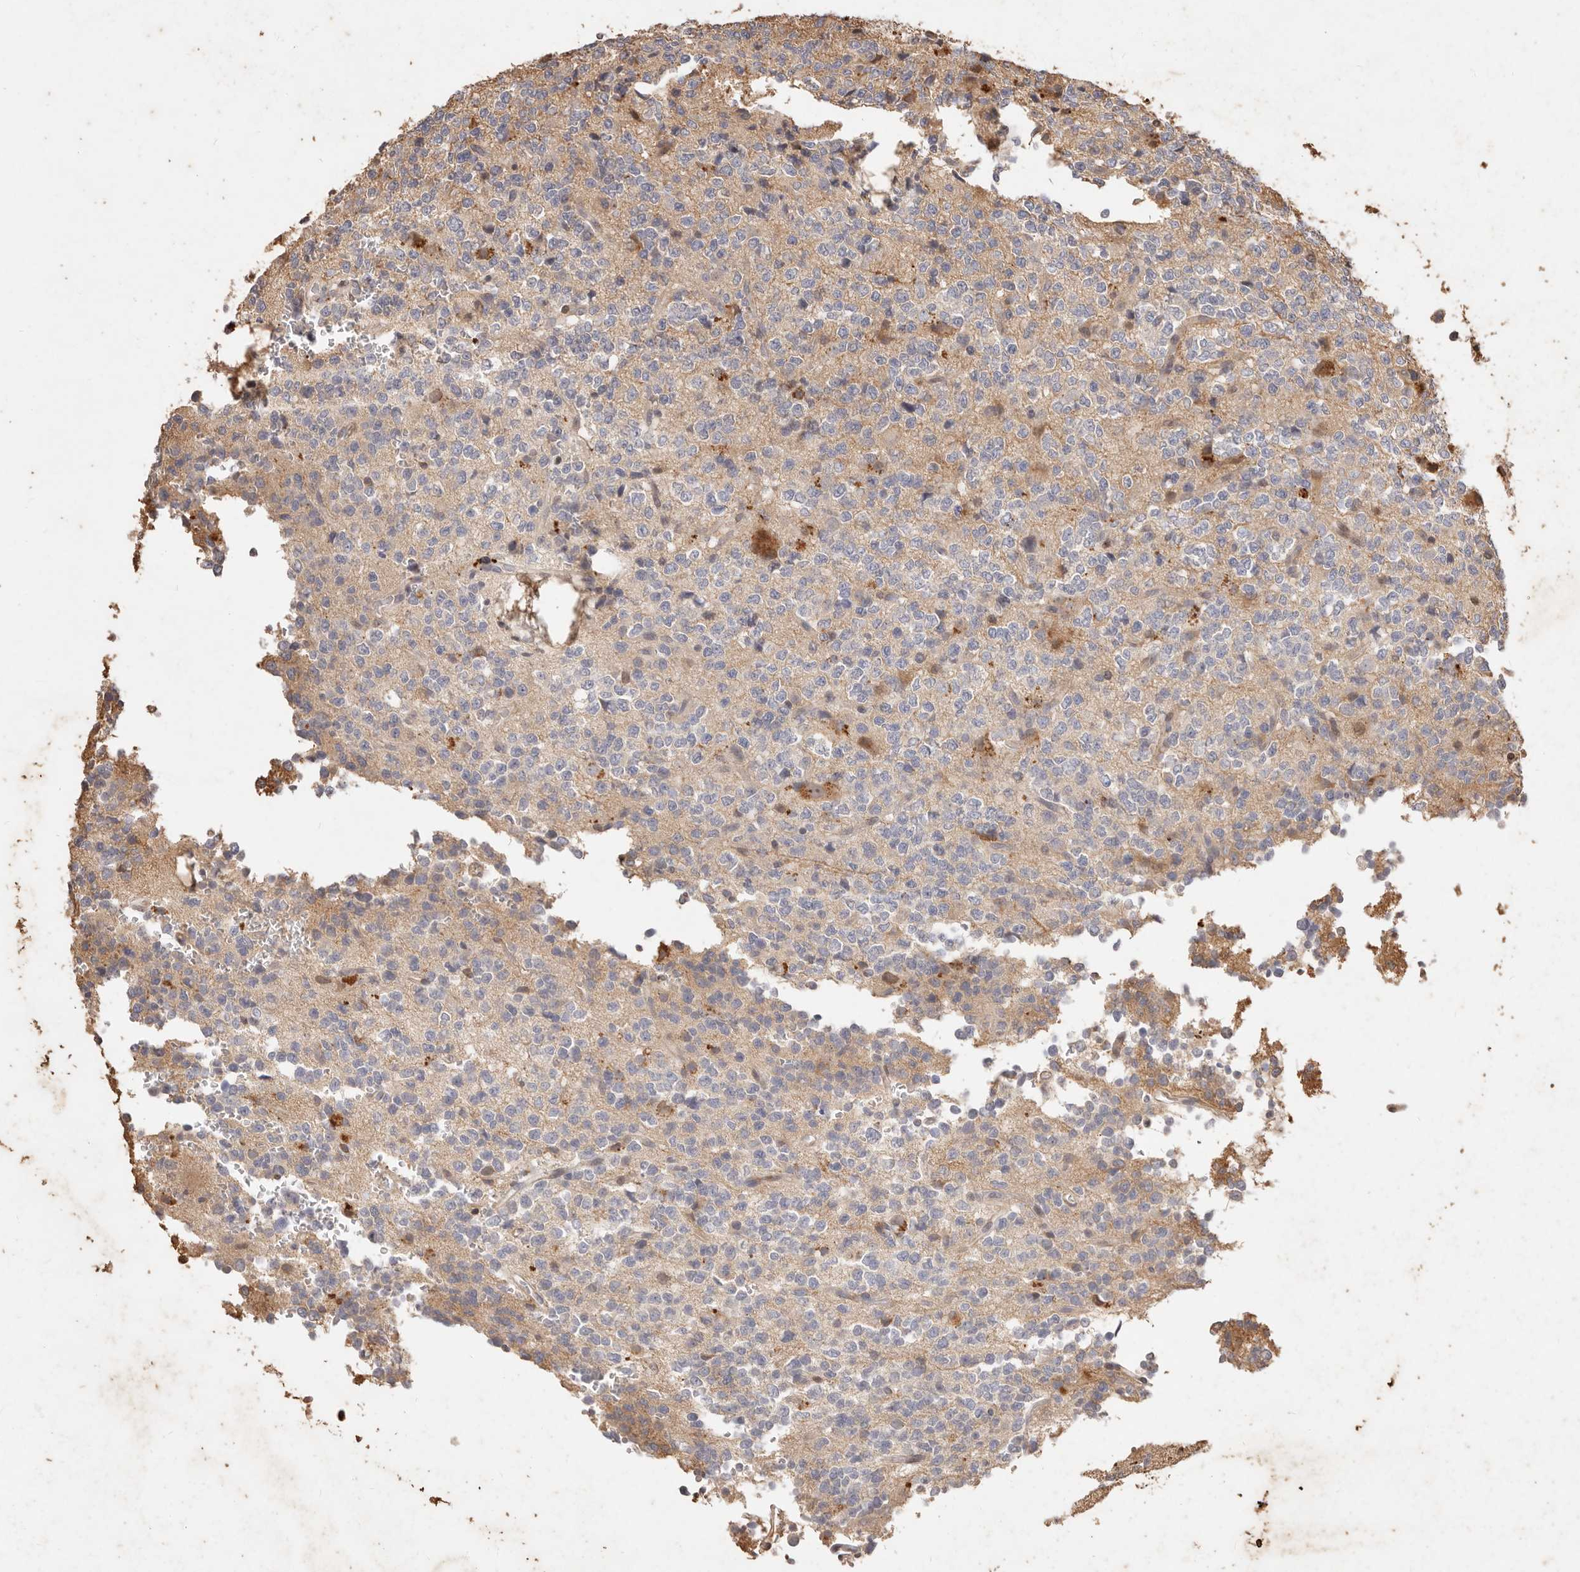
{"staining": {"intensity": "negative", "quantity": "none", "location": "none"}, "tissue": "glioma", "cell_type": "Tumor cells", "image_type": "cancer", "snomed": [{"axis": "morphology", "description": "Glioma, malignant, High grade"}, {"axis": "topography", "description": "Brain"}], "caption": "Tumor cells are negative for protein expression in human high-grade glioma (malignant).", "gene": "KIF9", "patient": {"sex": "female", "age": 62}}